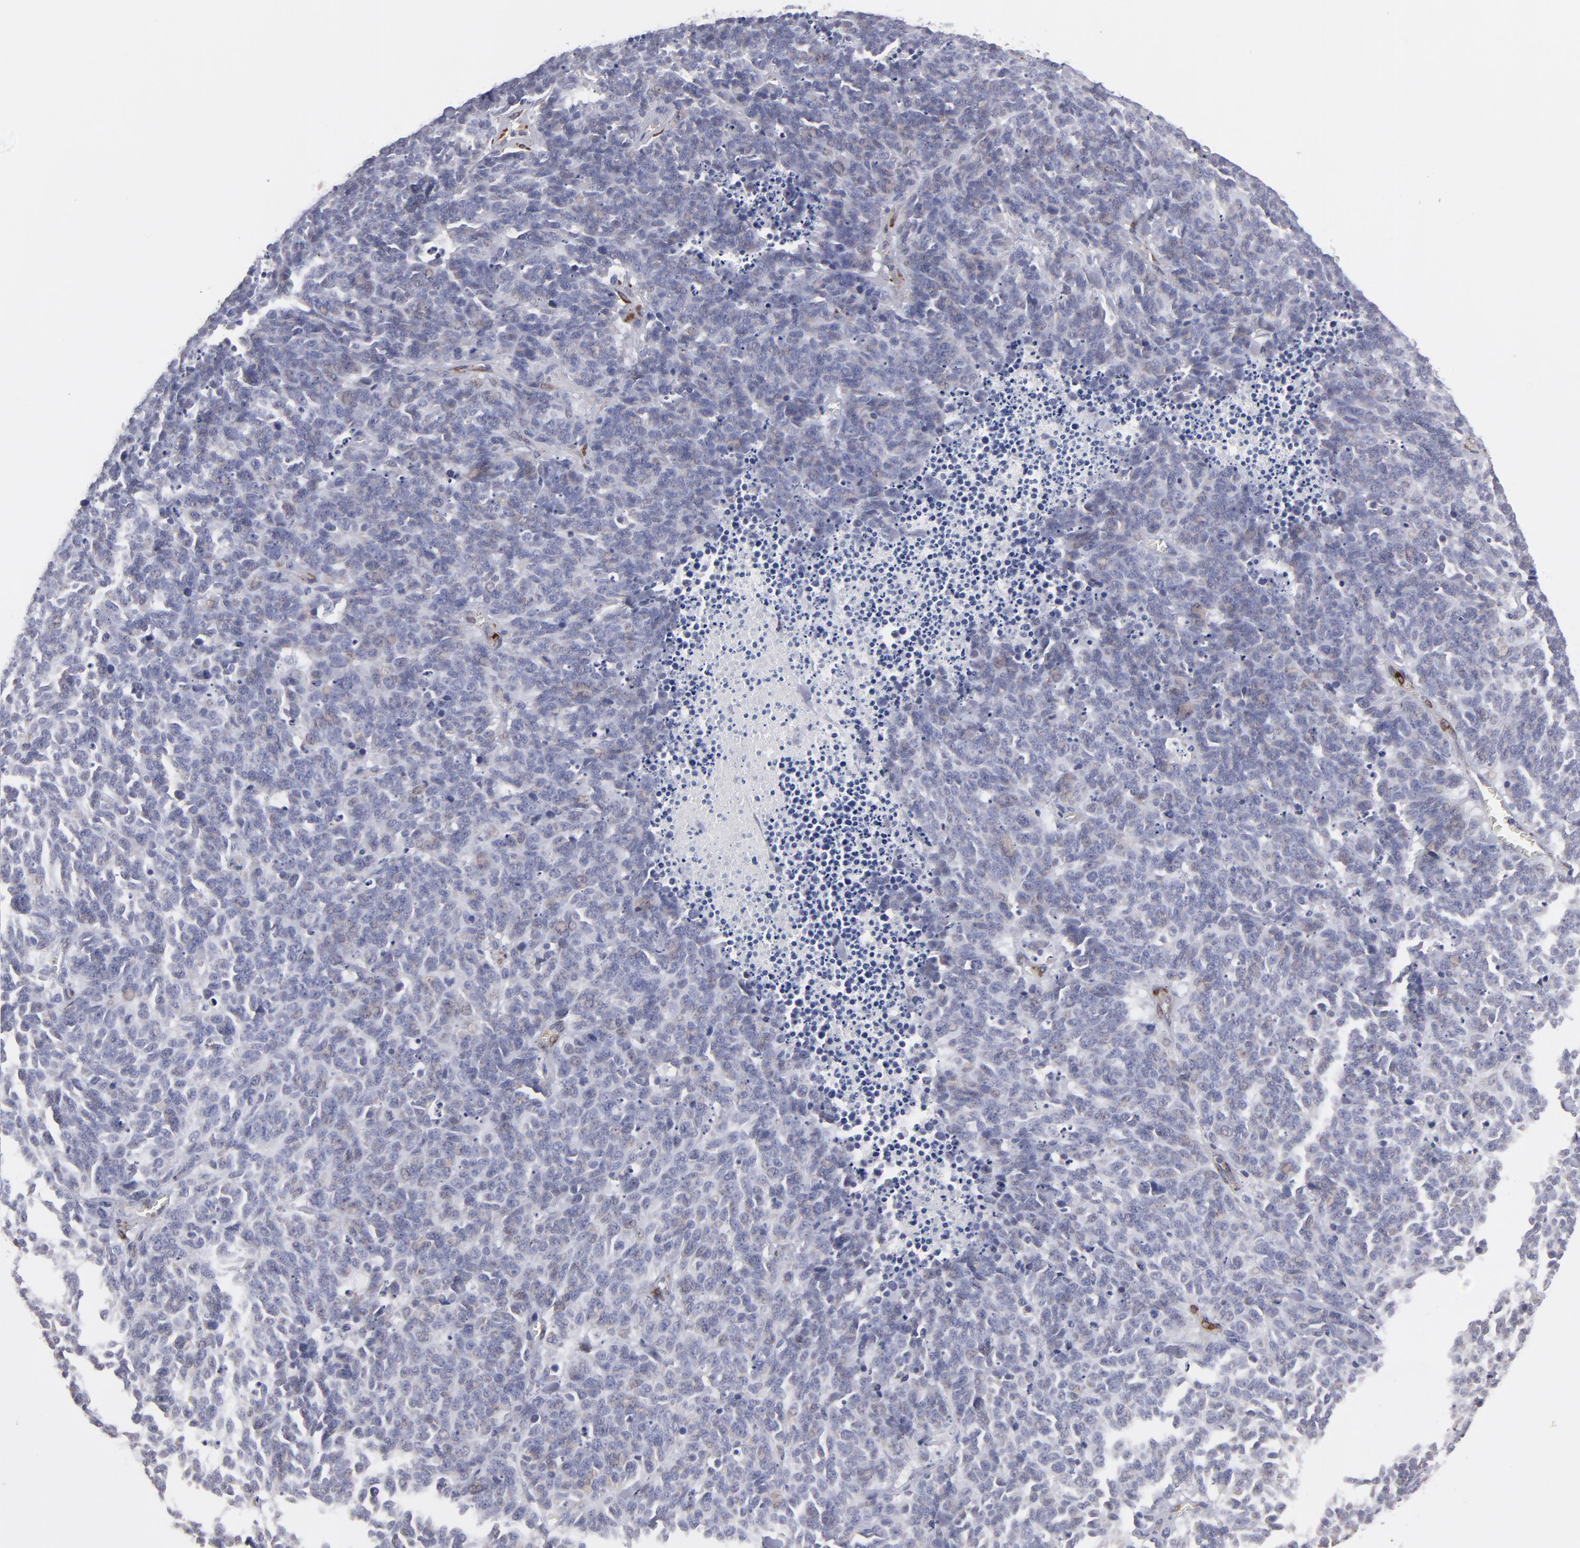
{"staining": {"intensity": "weak", "quantity": "25%-75%", "location": "cytoplasmic/membranous"}, "tissue": "lung cancer", "cell_type": "Tumor cells", "image_type": "cancer", "snomed": [{"axis": "morphology", "description": "Neoplasm, malignant, NOS"}, {"axis": "topography", "description": "Lung"}], "caption": "IHC of human lung cancer displays low levels of weak cytoplasmic/membranous expression in about 25%-75% of tumor cells. The staining is performed using DAB (3,3'-diaminobenzidine) brown chromogen to label protein expression. The nuclei are counter-stained blue using hematoxylin.", "gene": "SLMAP", "patient": {"sex": "female", "age": 58}}